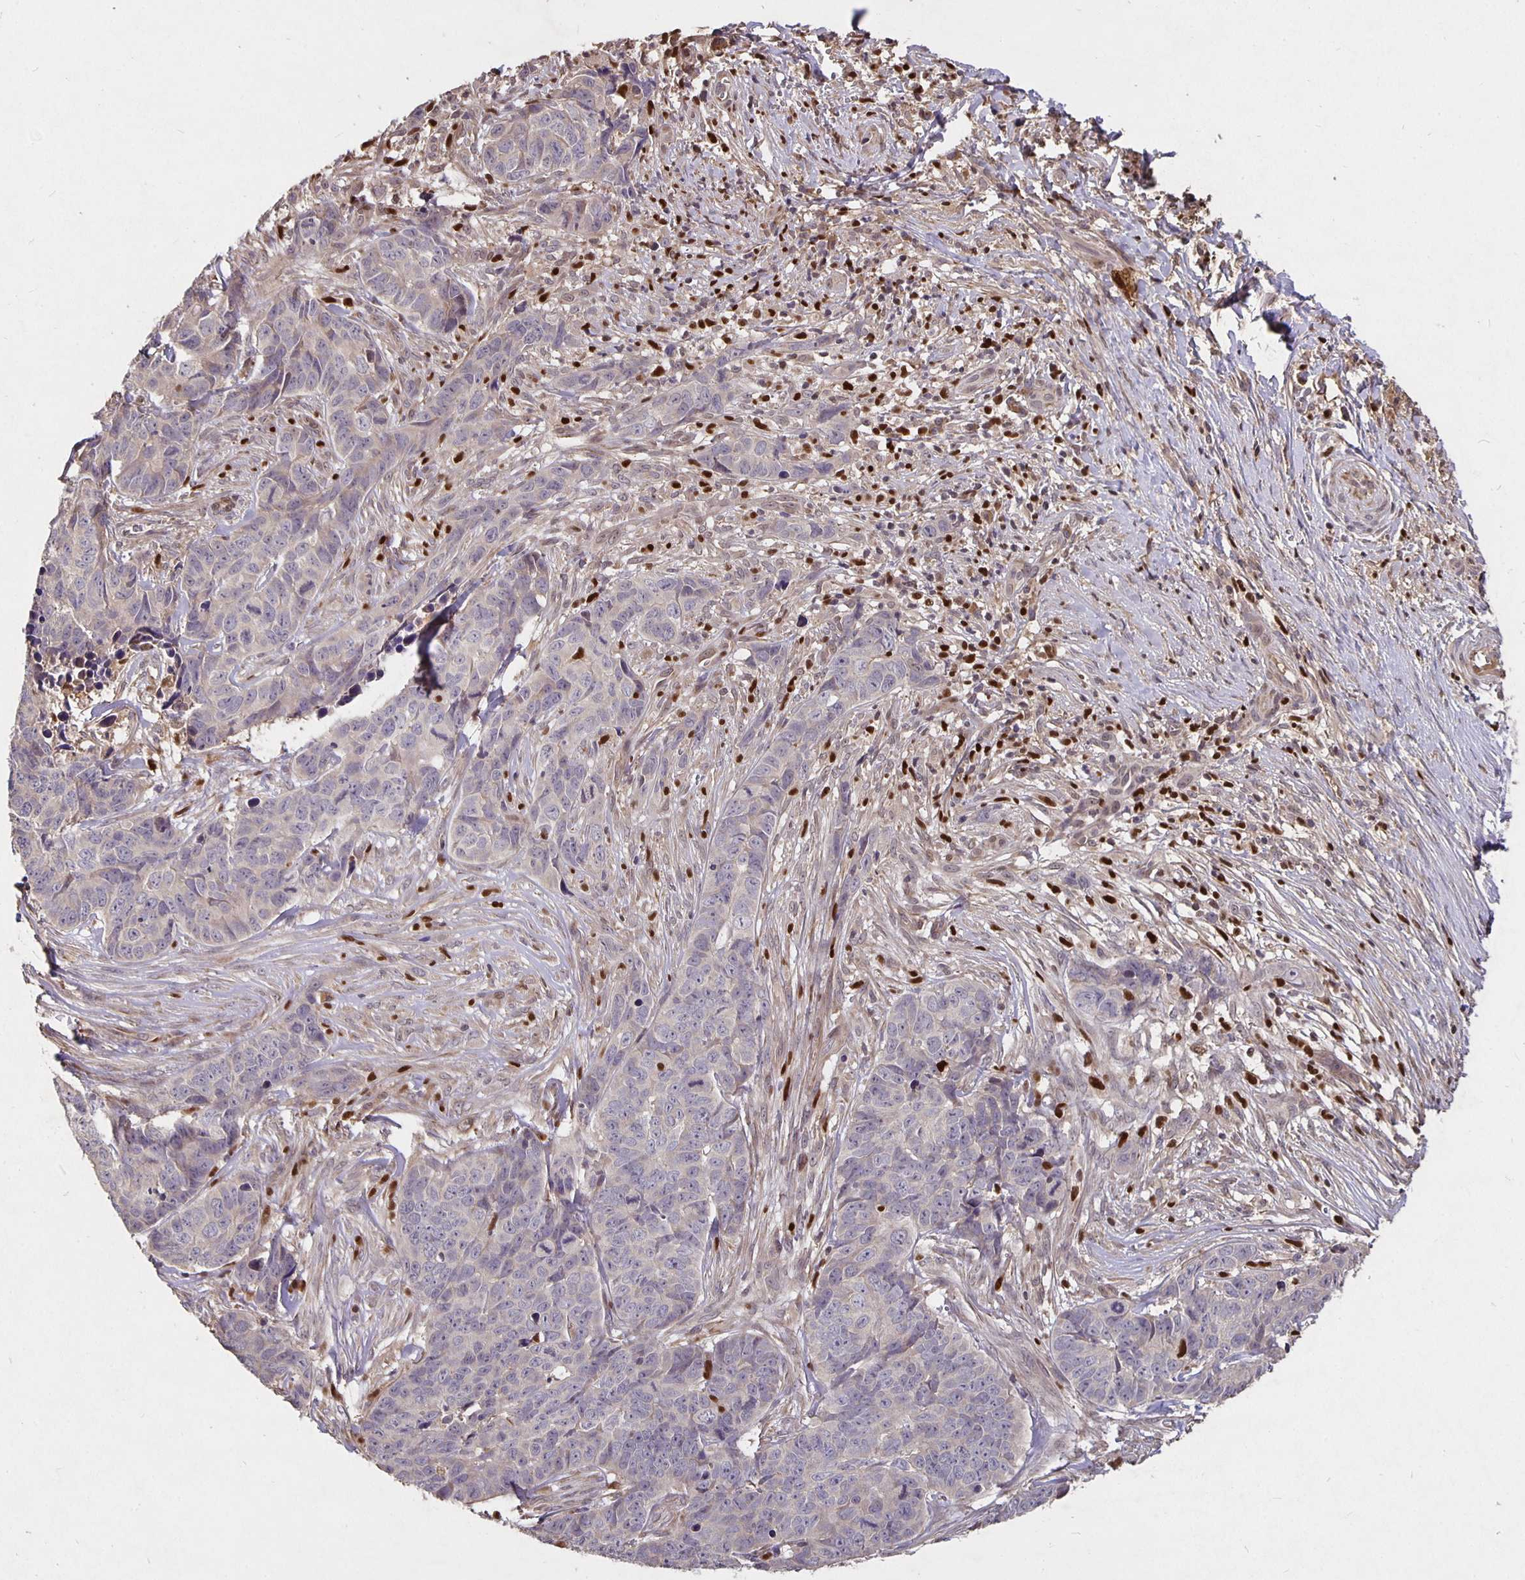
{"staining": {"intensity": "negative", "quantity": "none", "location": "none"}, "tissue": "skin cancer", "cell_type": "Tumor cells", "image_type": "cancer", "snomed": [{"axis": "morphology", "description": "Basal cell carcinoma"}, {"axis": "topography", "description": "Skin"}], "caption": "Immunohistochemistry (IHC) of skin cancer (basal cell carcinoma) displays no staining in tumor cells.", "gene": "NOG", "patient": {"sex": "female", "age": 82}}